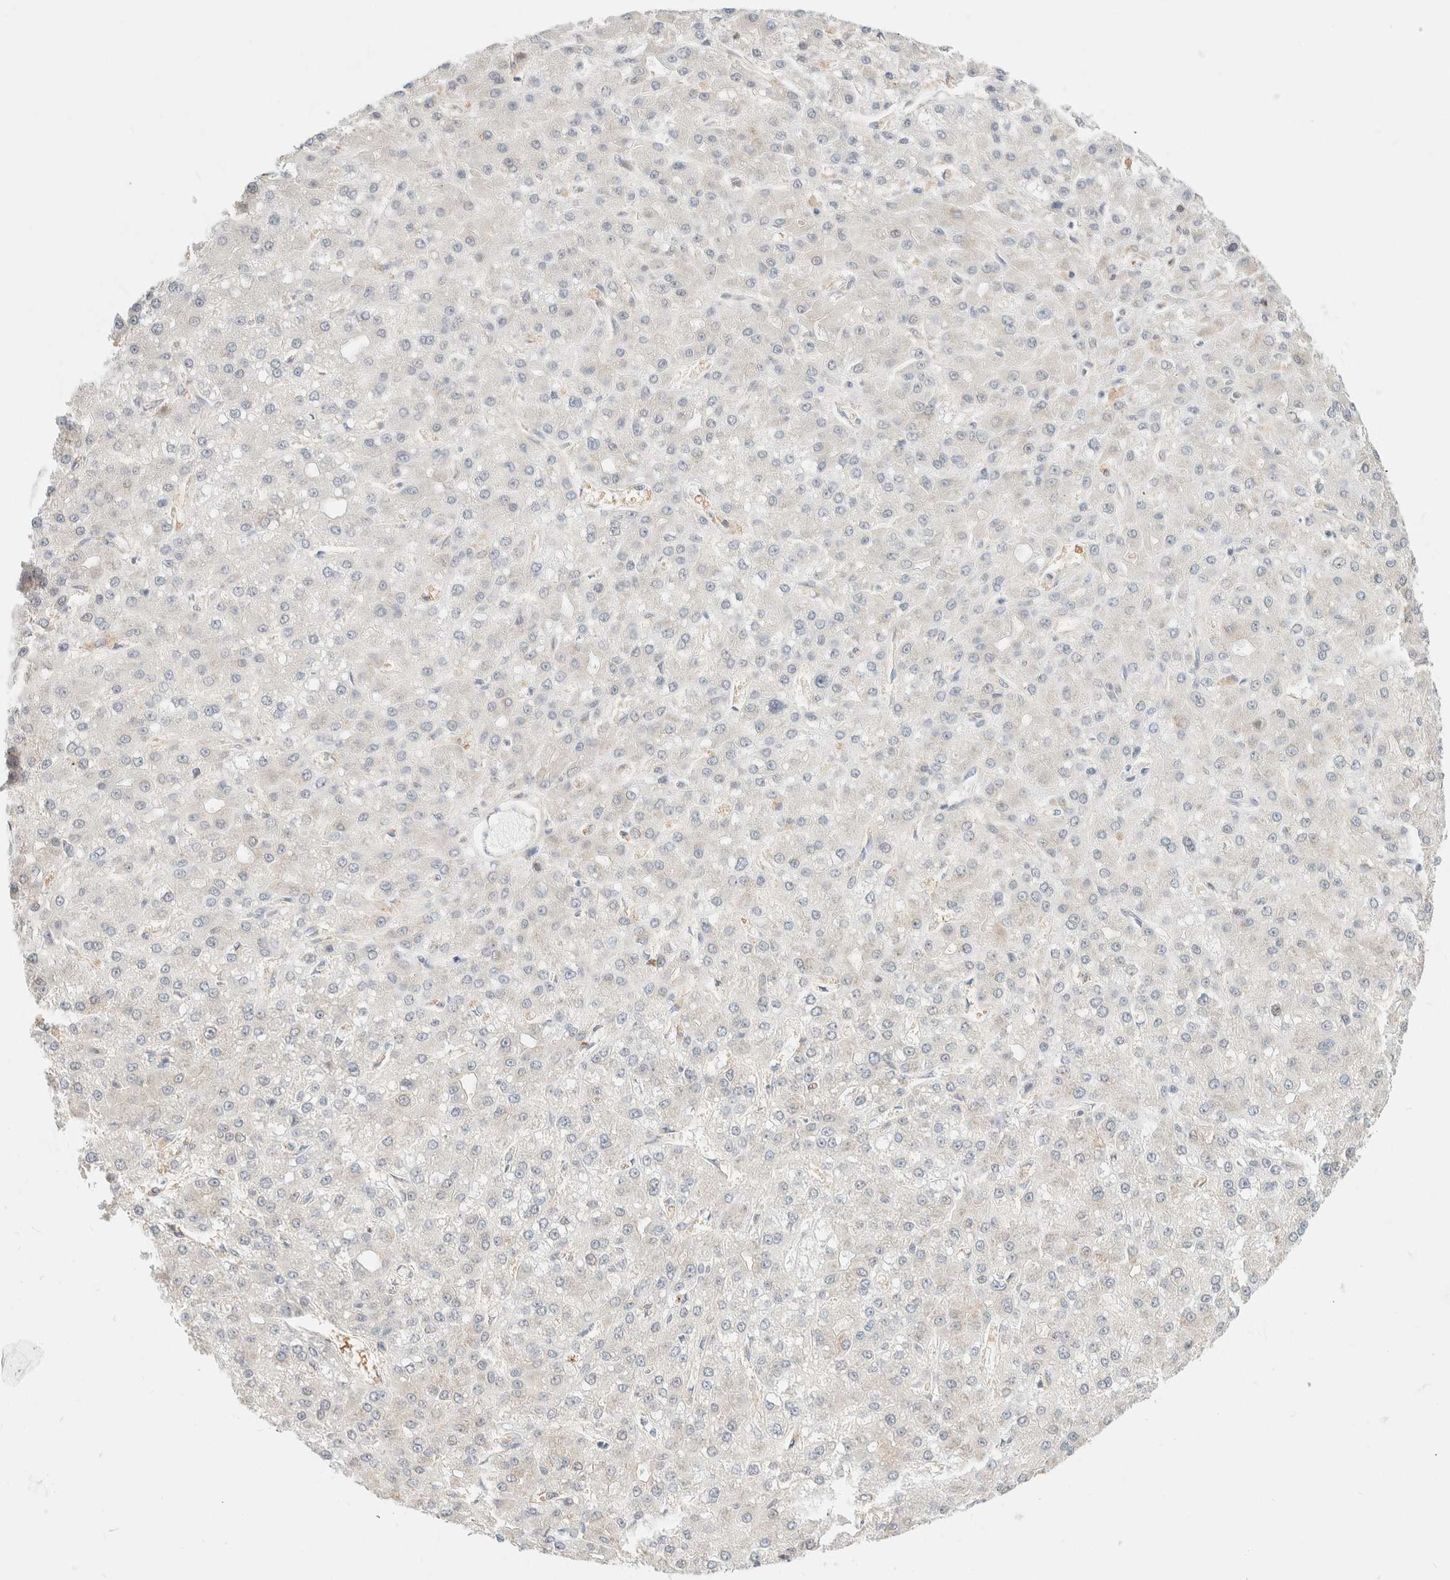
{"staining": {"intensity": "negative", "quantity": "none", "location": "none"}, "tissue": "liver cancer", "cell_type": "Tumor cells", "image_type": "cancer", "snomed": [{"axis": "morphology", "description": "Carcinoma, Hepatocellular, NOS"}, {"axis": "topography", "description": "Liver"}], "caption": "Tumor cells show no significant expression in liver cancer.", "gene": "GPI", "patient": {"sex": "male", "age": 67}}